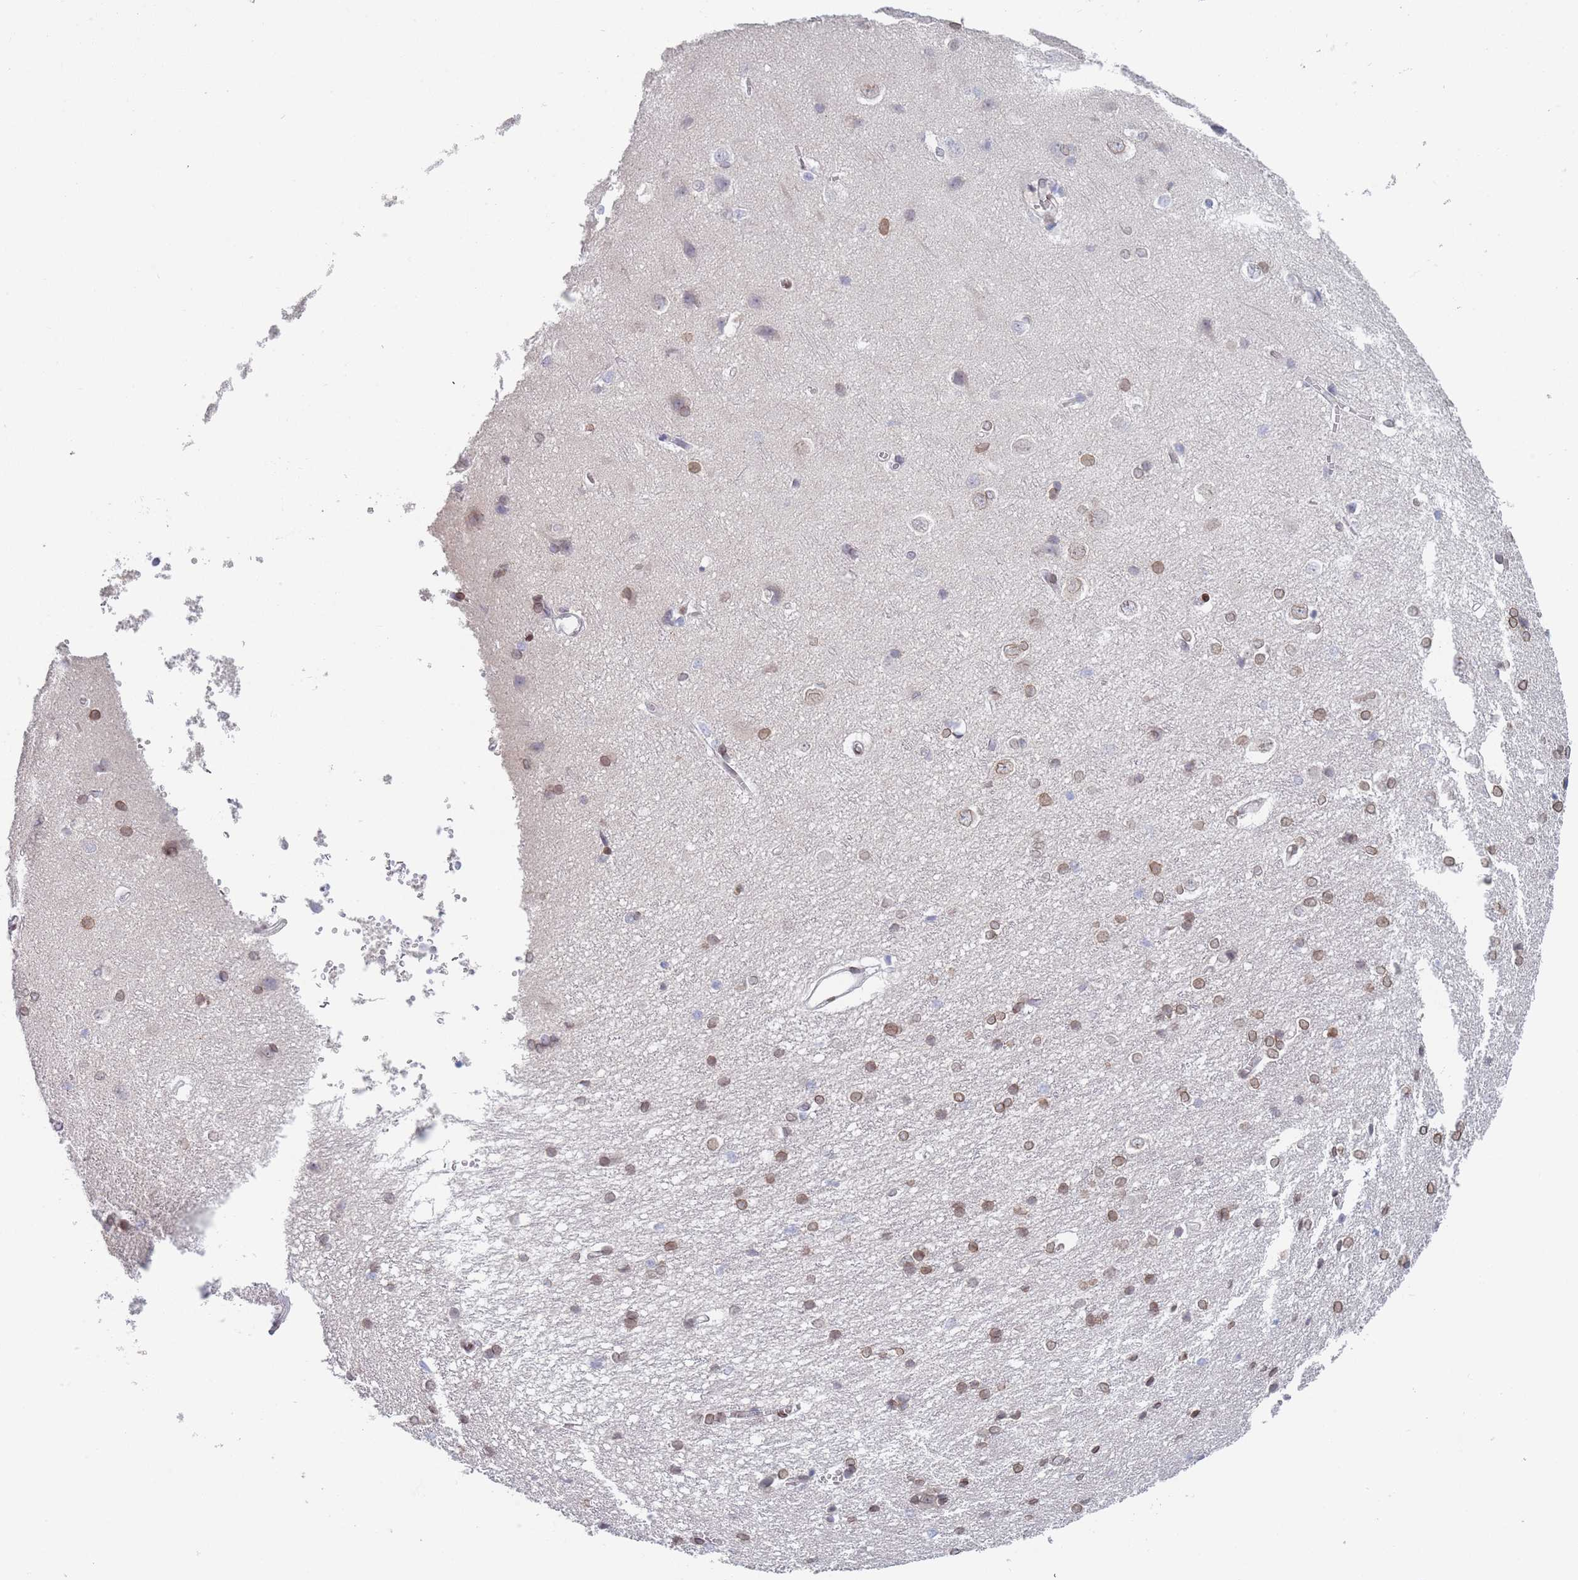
{"staining": {"intensity": "negative", "quantity": "none", "location": "none"}, "tissue": "cerebral cortex", "cell_type": "Endothelial cells", "image_type": "normal", "snomed": [{"axis": "morphology", "description": "Normal tissue, NOS"}, {"axis": "topography", "description": "Cerebral cortex"}], "caption": "DAB (3,3'-diaminobenzidine) immunohistochemical staining of unremarkable human cerebral cortex shows no significant positivity in endothelial cells. The staining was performed using DAB (3,3'-diaminobenzidine) to visualize the protein expression in brown, while the nuclei were stained in blue with hematoxylin (Magnification: 20x).", "gene": "ZBTB1", "patient": {"sex": "male", "age": 37}}